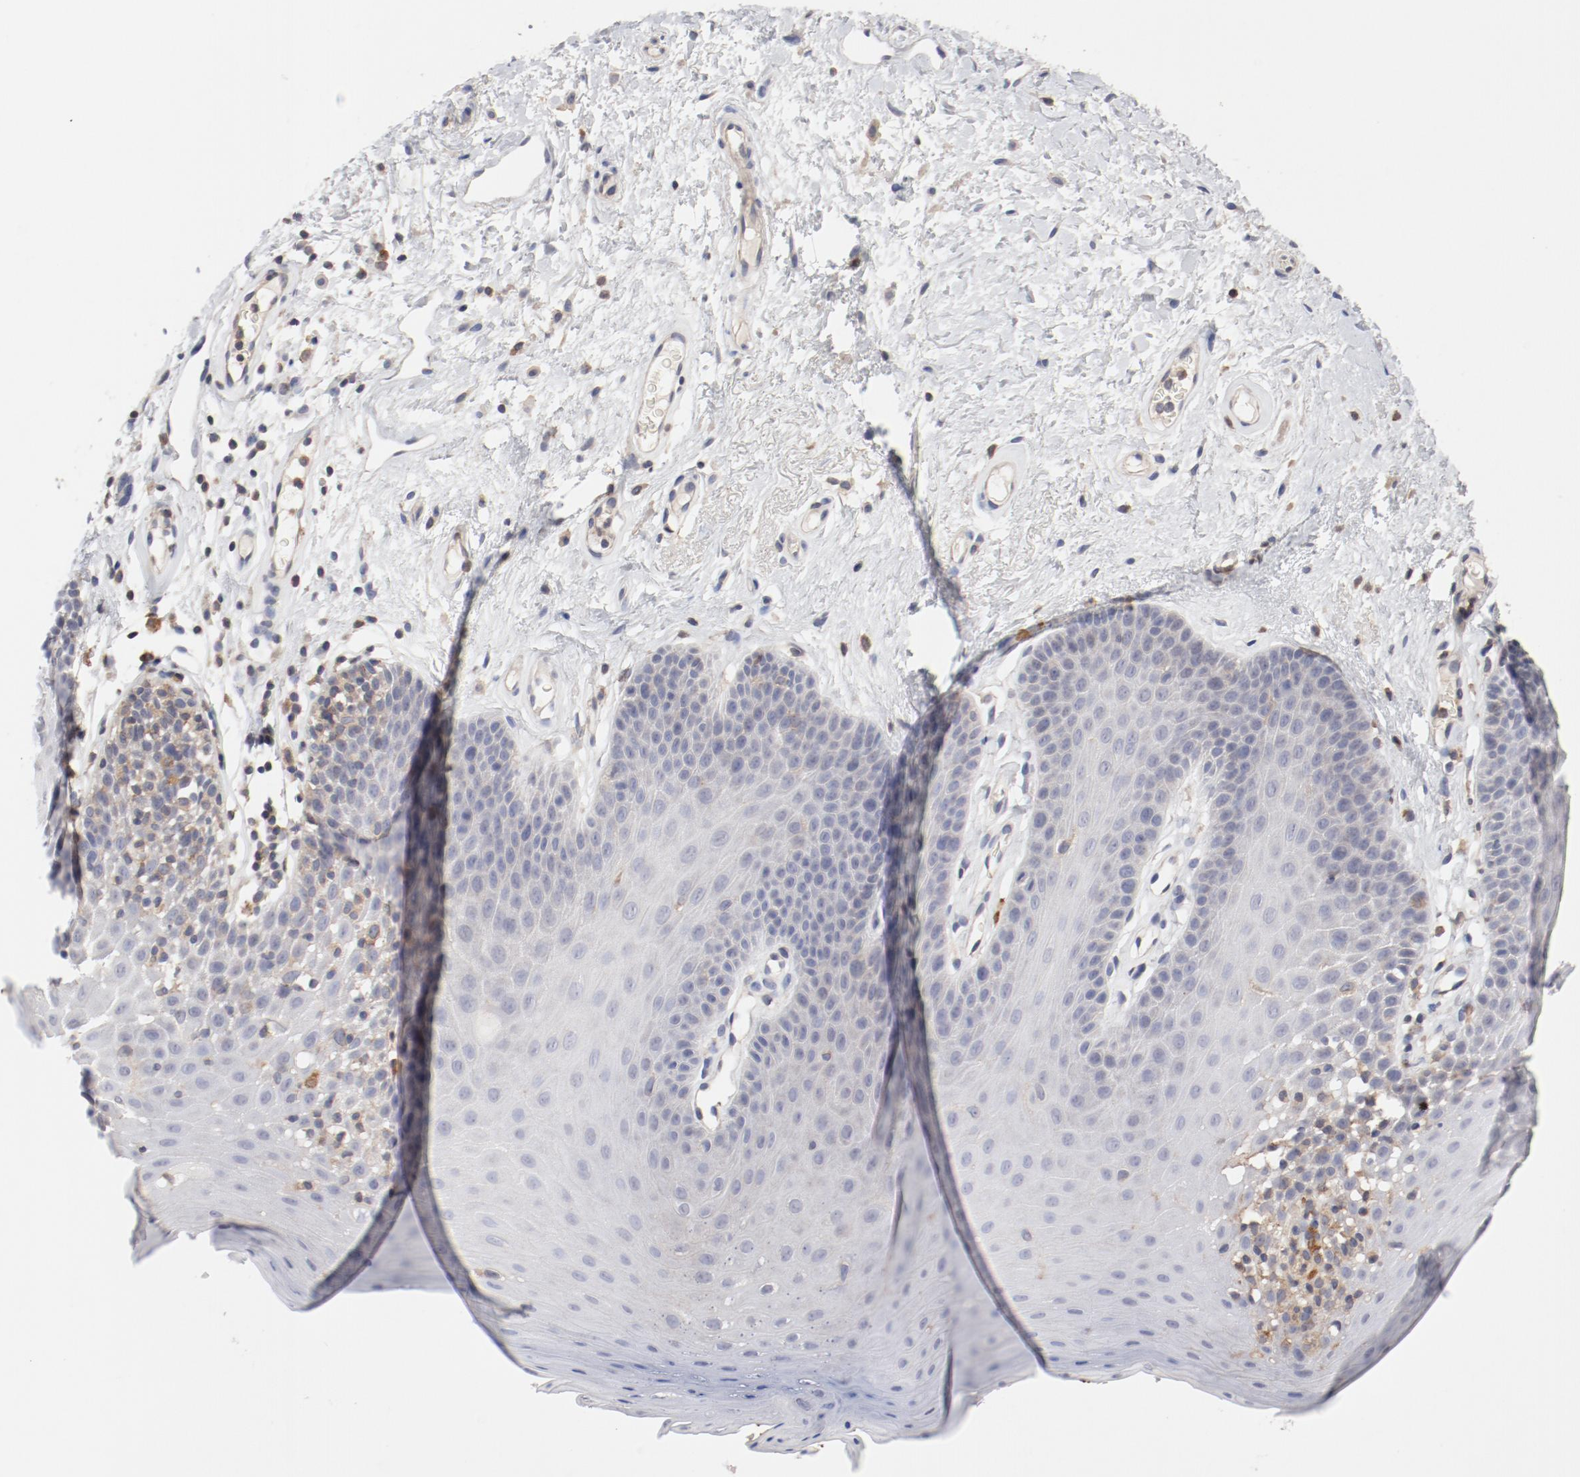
{"staining": {"intensity": "weak", "quantity": "<25%", "location": "cytoplasmic/membranous"}, "tissue": "oral mucosa", "cell_type": "Squamous epithelial cells", "image_type": "normal", "snomed": [{"axis": "morphology", "description": "Normal tissue, NOS"}, {"axis": "morphology", "description": "Squamous cell carcinoma, NOS"}, {"axis": "topography", "description": "Skeletal muscle"}, {"axis": "topography", "description": "Oral tissue"}, {"axis": "topography", "description": "Head-Neck"}], "caption": "DAB (3,3'-diaminobenzidine) immunohistochemical staining of benign human oral mucosa displays no significant staining in squamous epithelial cells.", "gene": "CBL", "patient": {"sex": "male", "age": 71}}